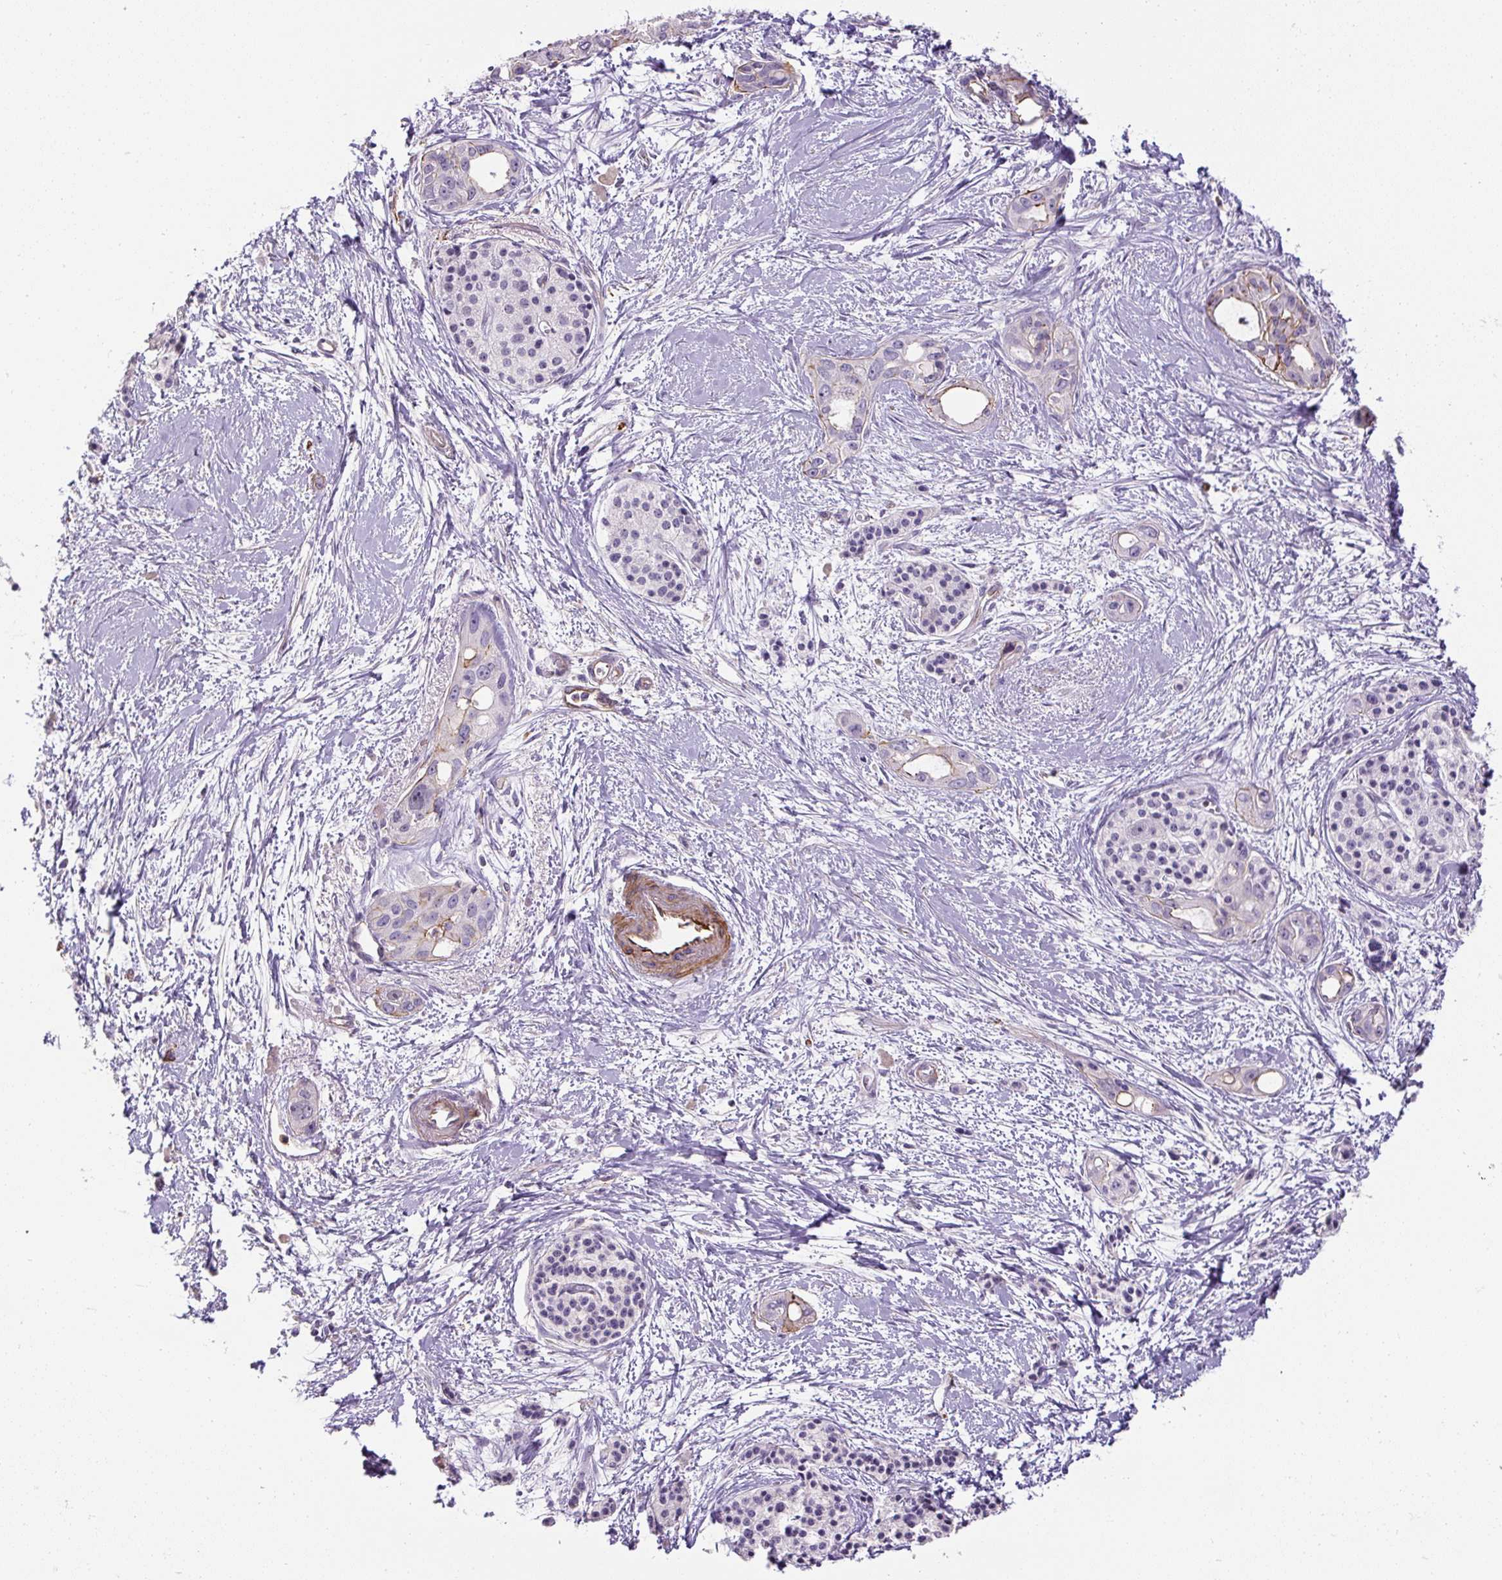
{"staining": {"intensity": "negative", "quantity": "none", "location": "none"}, "tissue": "pancreatic cancer", "cell_type": "Tumor cells", "image_type": "cancer", "snomed": [{"axis": "morphology", "description": "Adenocarcinoma, NOS"}, {"axis": "topography", "description": "Pancreas"}], "caption": "There is no significant expression in tumor cells of adenocarcinoma (pancreatic).", "gene": "B3GALT5", "patient": {"sex": "female", "age": 50}}